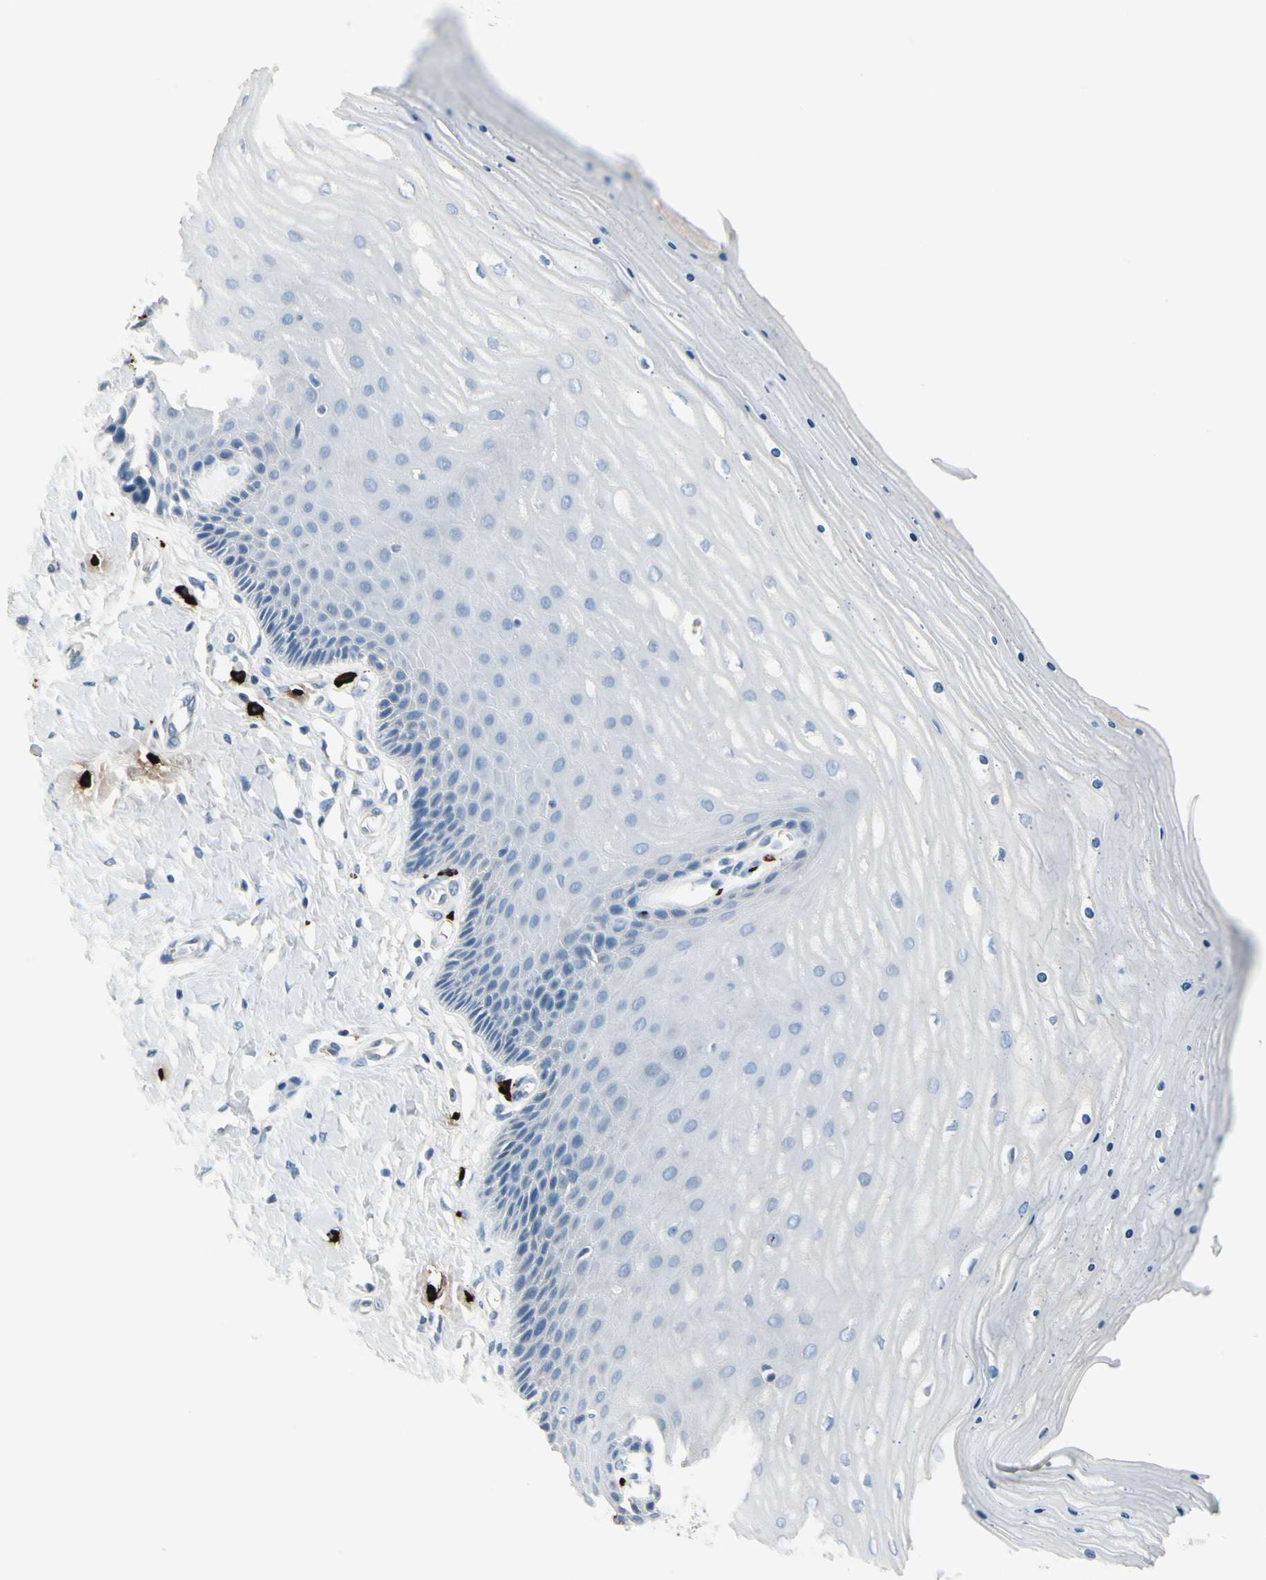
{"staining": {"intensity": "negative", "quantity": "none", "location": "none"}, "tissue": "cervix", "cell_type": "Glandular cells", "image_type": "normal", "snomed": [{"axis": "morphology", "description": "Normal tissue, NOS"}, {"axis": "topography", "description": "Cervix"}], "caption": "Image shows no protein expression in glandular cells of normal cervix.", "gene": "CPA3", "patient": {"sex": "female", "age": 55}}